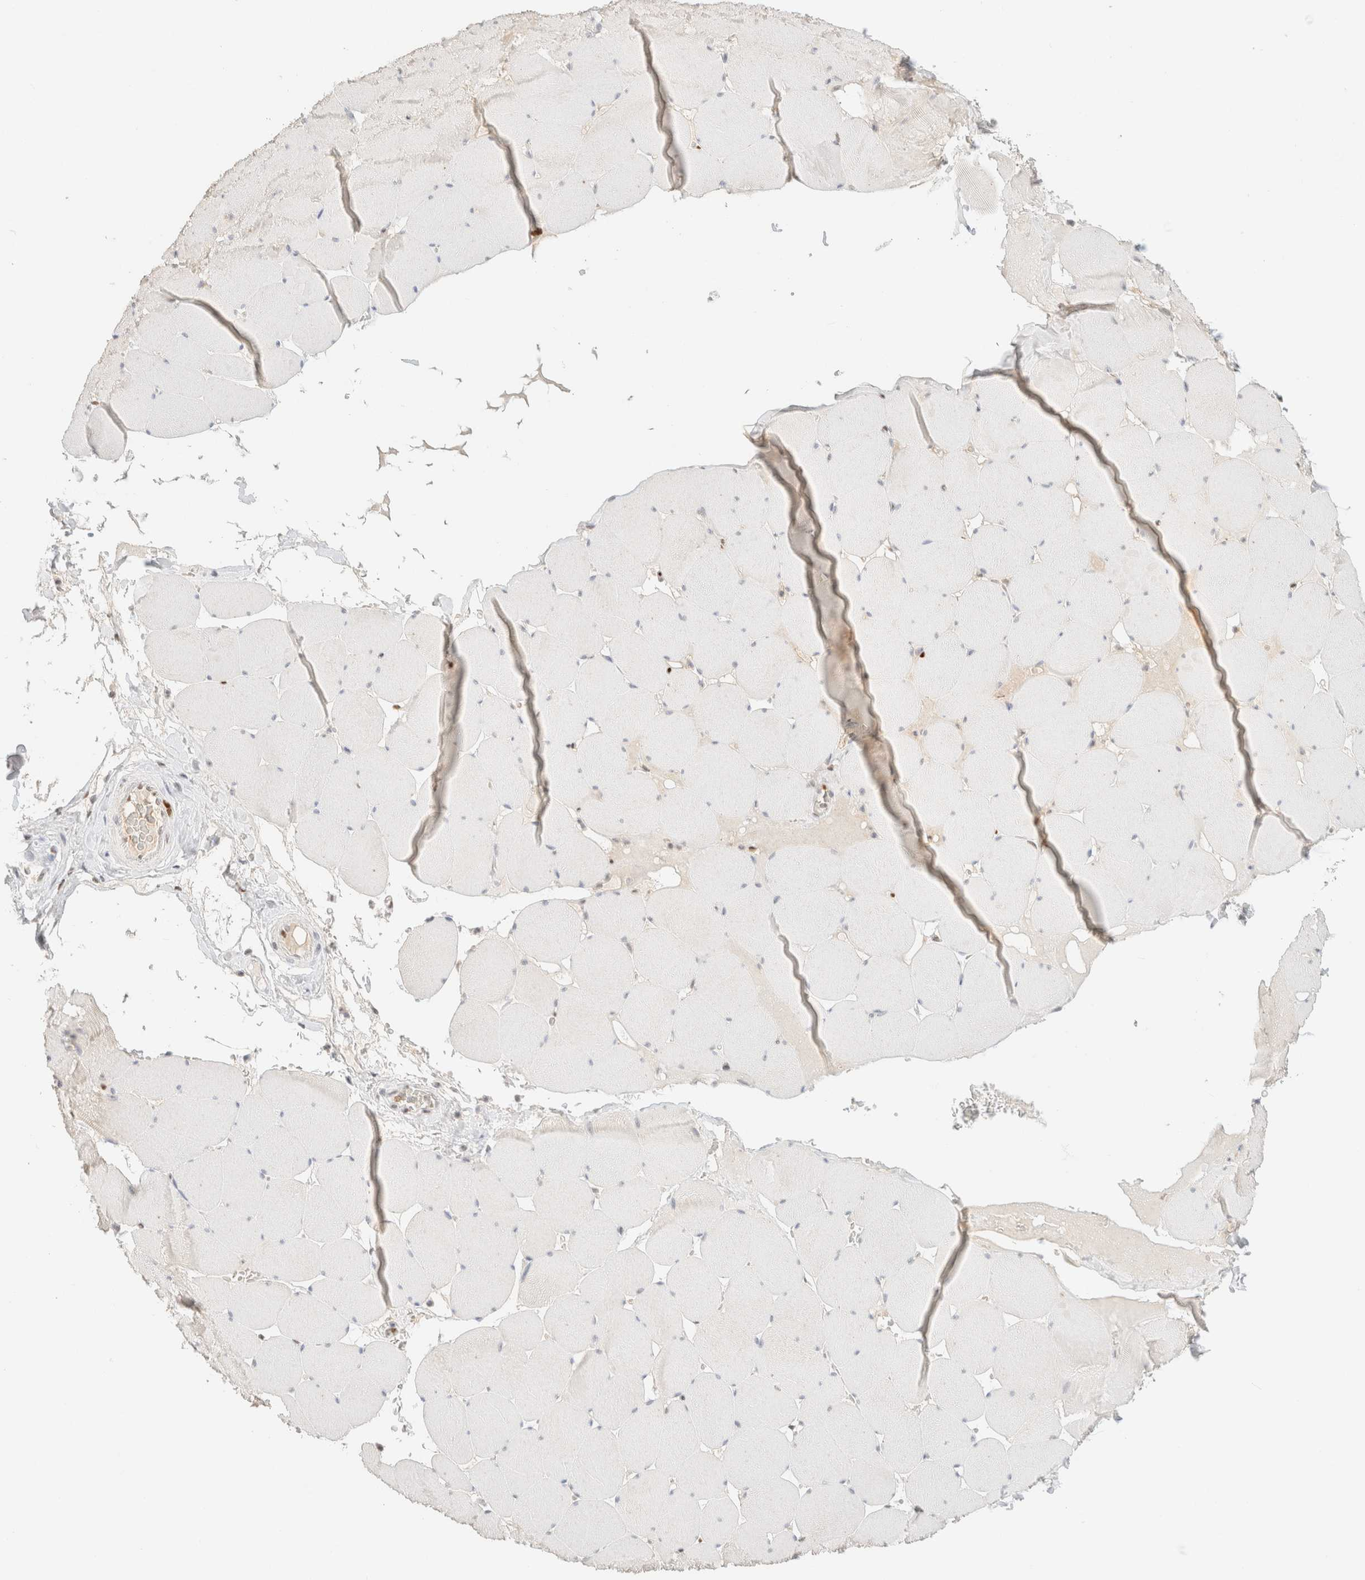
{"staining": {"intensity": "negative", "quantity": "none", "location": "none"}, "tissue": "skeletal muscle", "cell_type": "Myocytes", "image_type": "normal", "snomed": [{"axis": "morphology", "description": "Normal tissue, NOS"}, {"axis": "topography", "description": "Skeletal muscle"}], "caption": "IHC of benign human skeletal muscle exhibits no staining in myocytes. (DAB (3,3'-diaminobenzidine) immunohistochemistry (IHC) visualized using brightfield microscopy, high magnification).", "gene": "DDB2", "patient": {"sex": "male", "age": 62}}